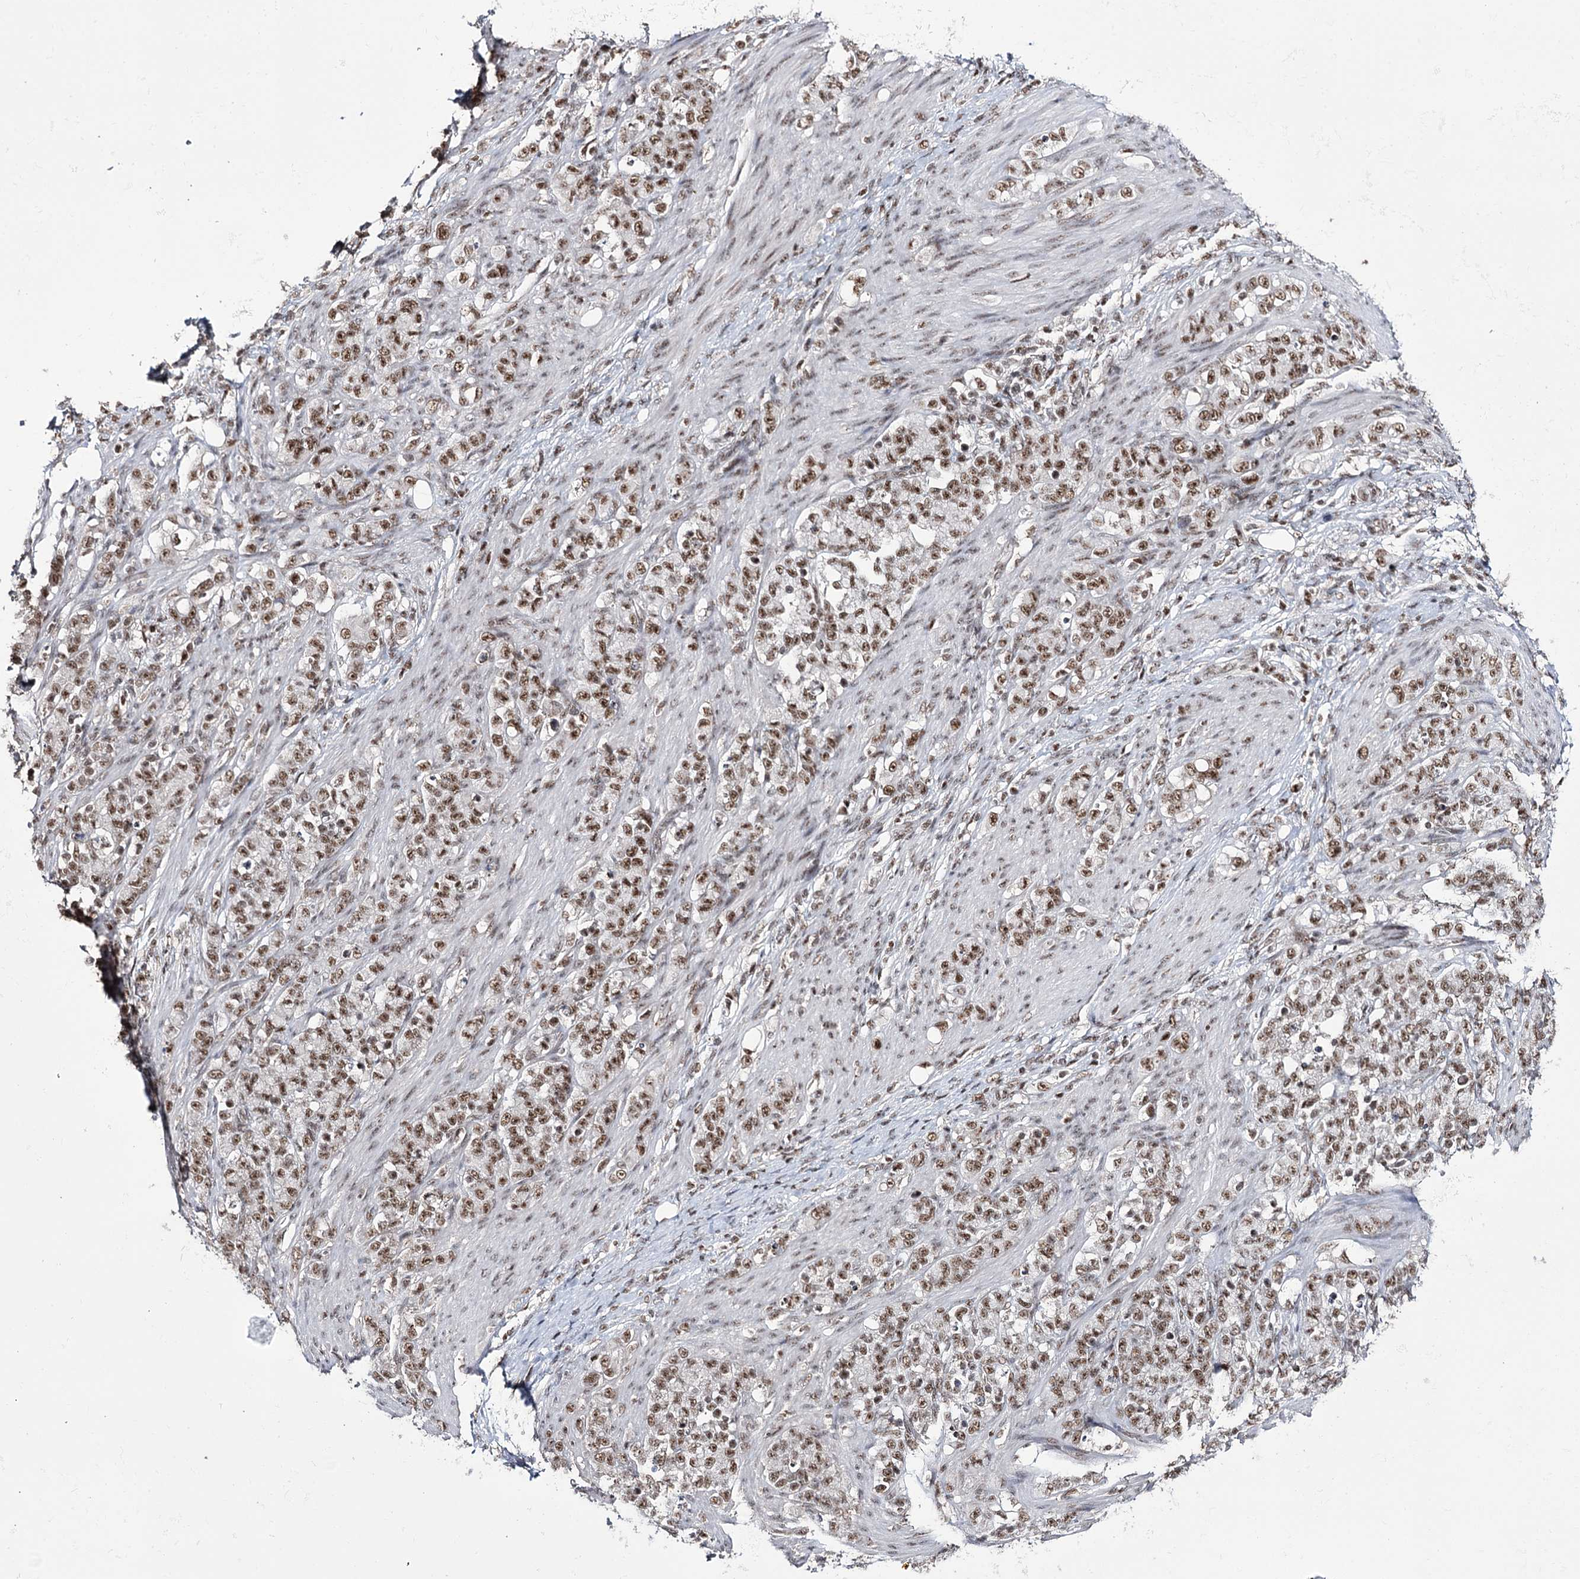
{"staining": {"intensity": "moderate", "quantity": ">75%", "location": "nuclear"}, "tissue": "stomach cancer", "cell_type": "Tumor cells", "image_type": "cancer", "snomed": [{"axis": "morphology", "description": "Adenocarcinoma, NOS"}, {"axis": "topography", "description": "Stomach"}], "caption": "Tumor cells exhibit medium levels of moderate nuclear staining in about >75% of cells in adenocarcinoma (stomach).", "gene": "PRPF40A", "patient": {"sex": "female", "age": 79}}